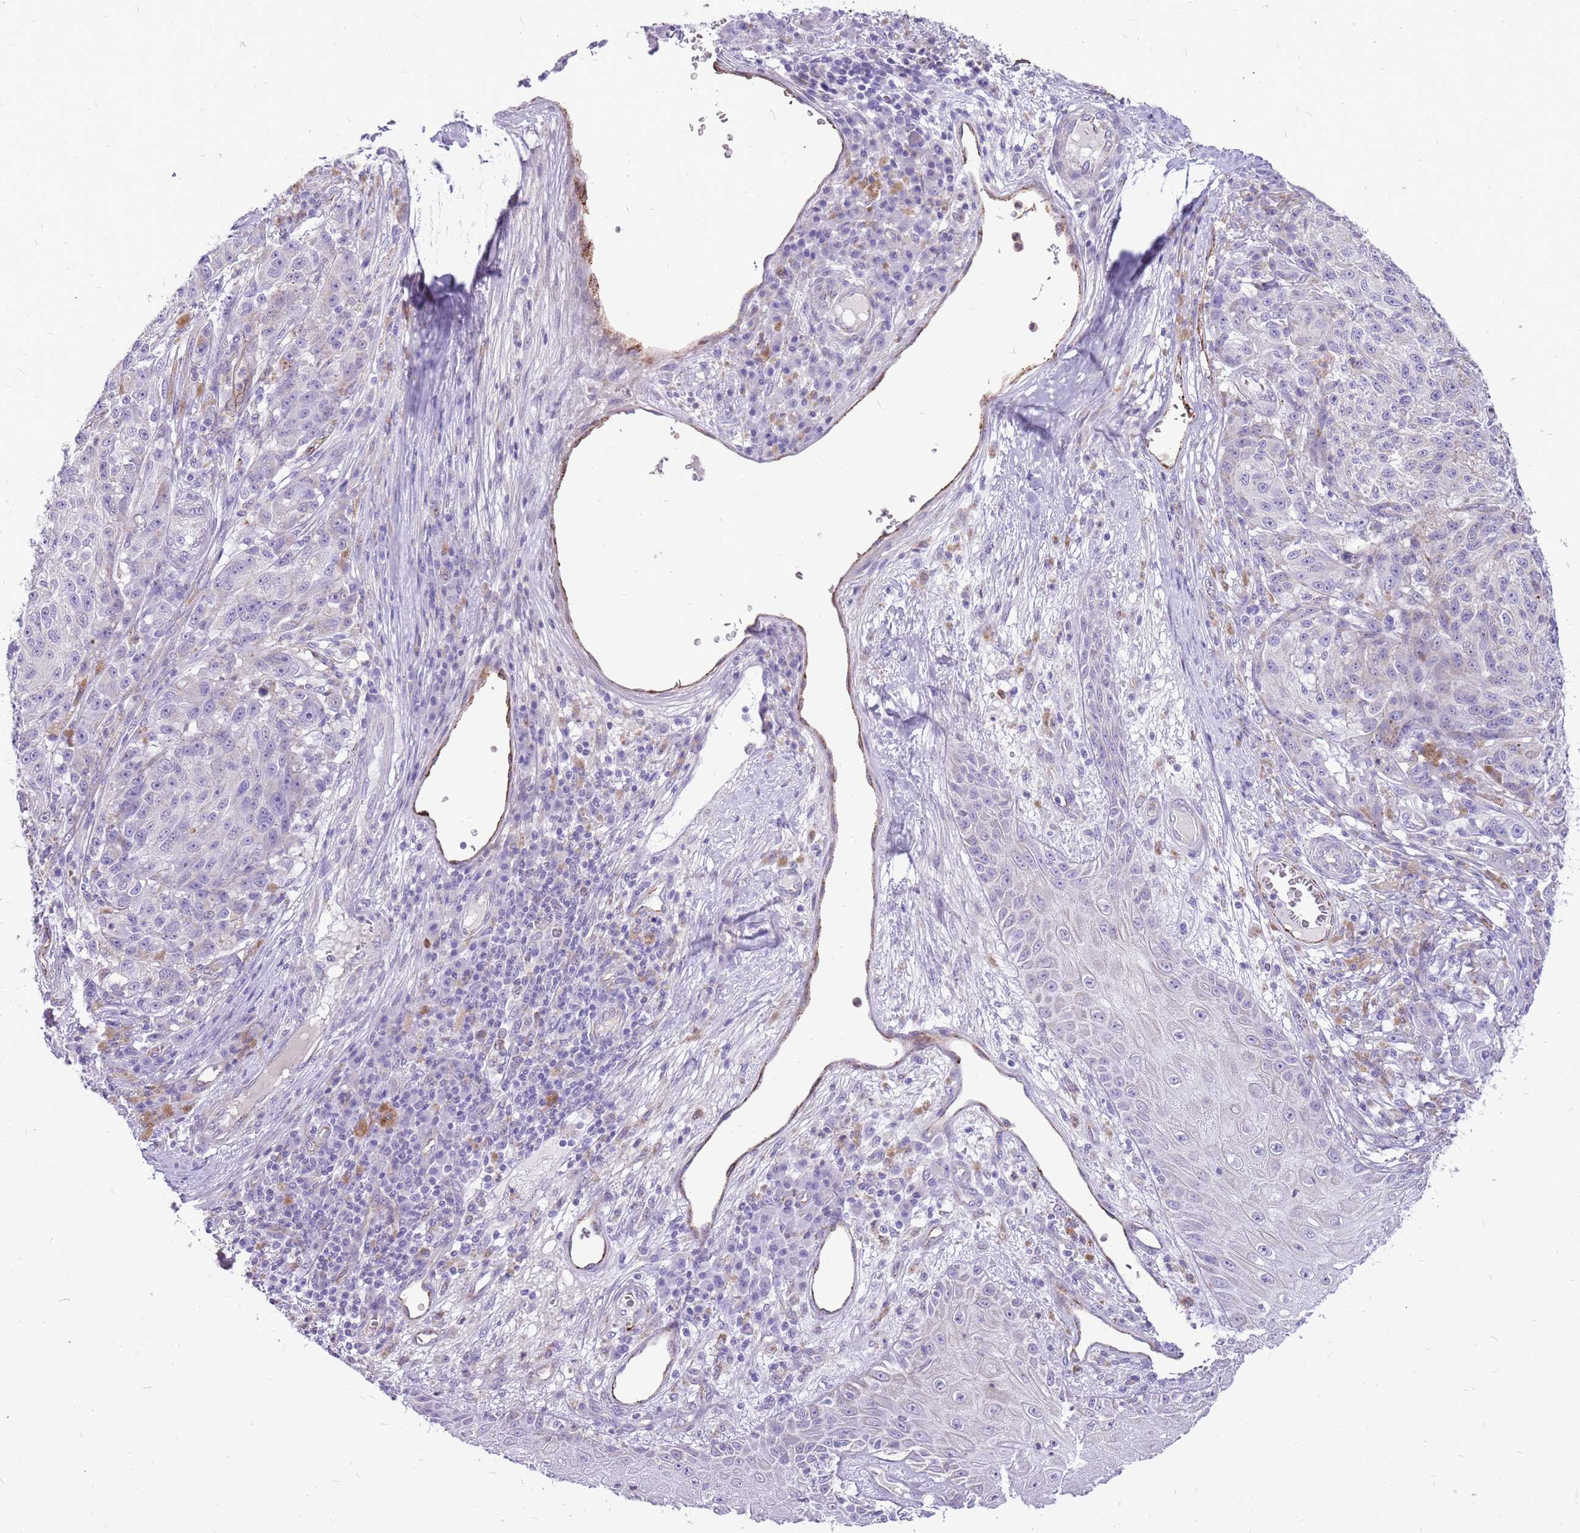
{"staining": {"intensity": "negative", "quantity": "none", "location": "none"}, "tissue": "melanoma", "cell_type": "Tumor cells", "image_type": "cancer", "snomed": [{"axis": "morphology", "description": "Malignant melanoma, NOS"}, {"axis": "topography", "description": "Skin"}], "caption": "A high-resolution image shows IHC staining of melanoma, which displays no significant staining in tumor cells.", "gene": "PCNX1", "patient": {"sex": "male", "age": 53}}